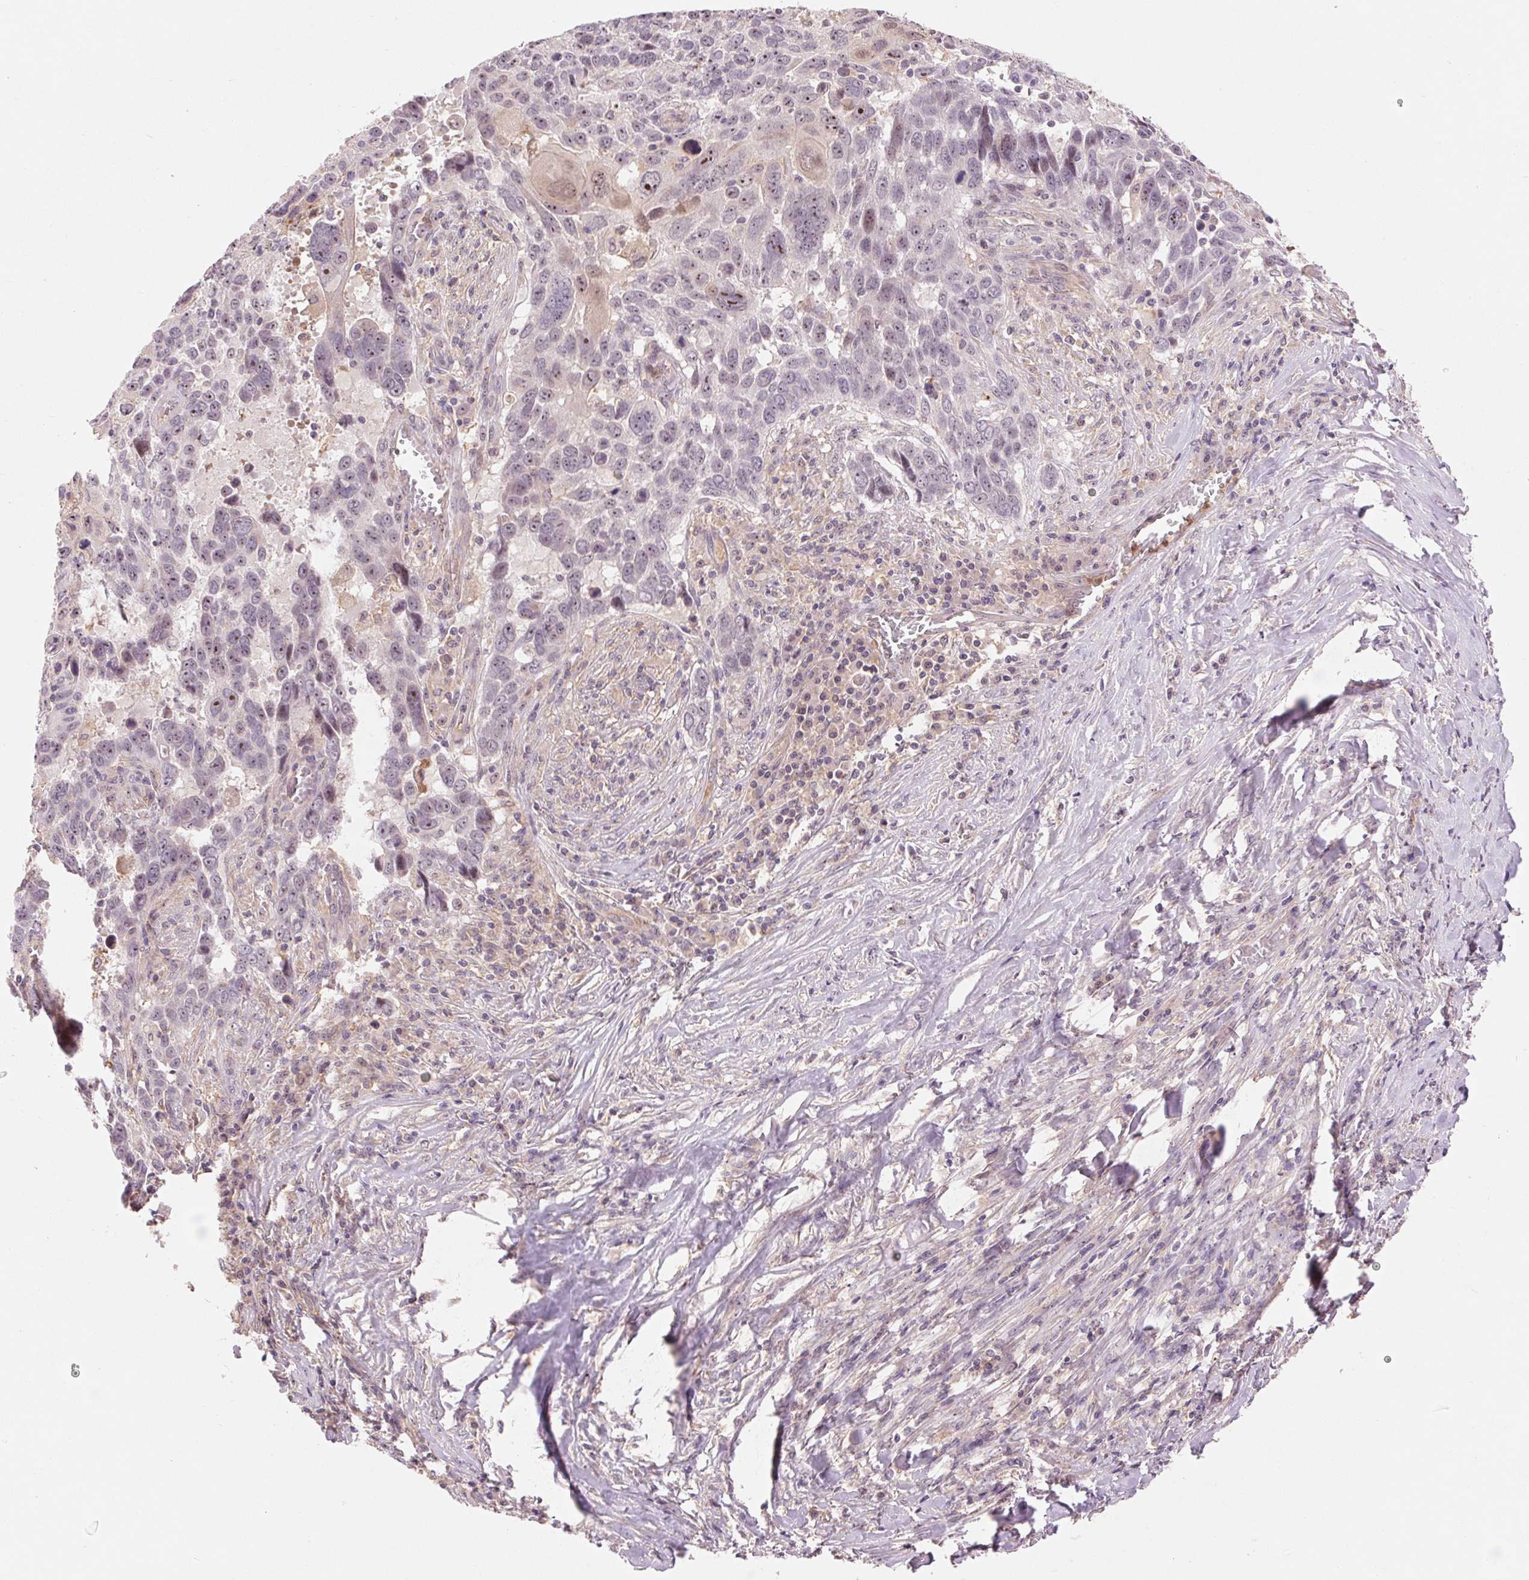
{"staining": {"intensity": "weak", "quantity": "<25%", "location": "nuclear"}, "tissue": "lung cancer", "cell_type": "Tumor cells", "image_type": "cancer", "snomed": [{"axis": "morphology", "description": "Squamous cell carcinoma, NOS"}, {"axis": "topography", "description": "Lung"}], "caption": "Immunohistochemical staining of lung cancer displays no significant expression in tumor cells.", "gene": "RANBP3L", "patient": {"sex": "male", "age": 68}}